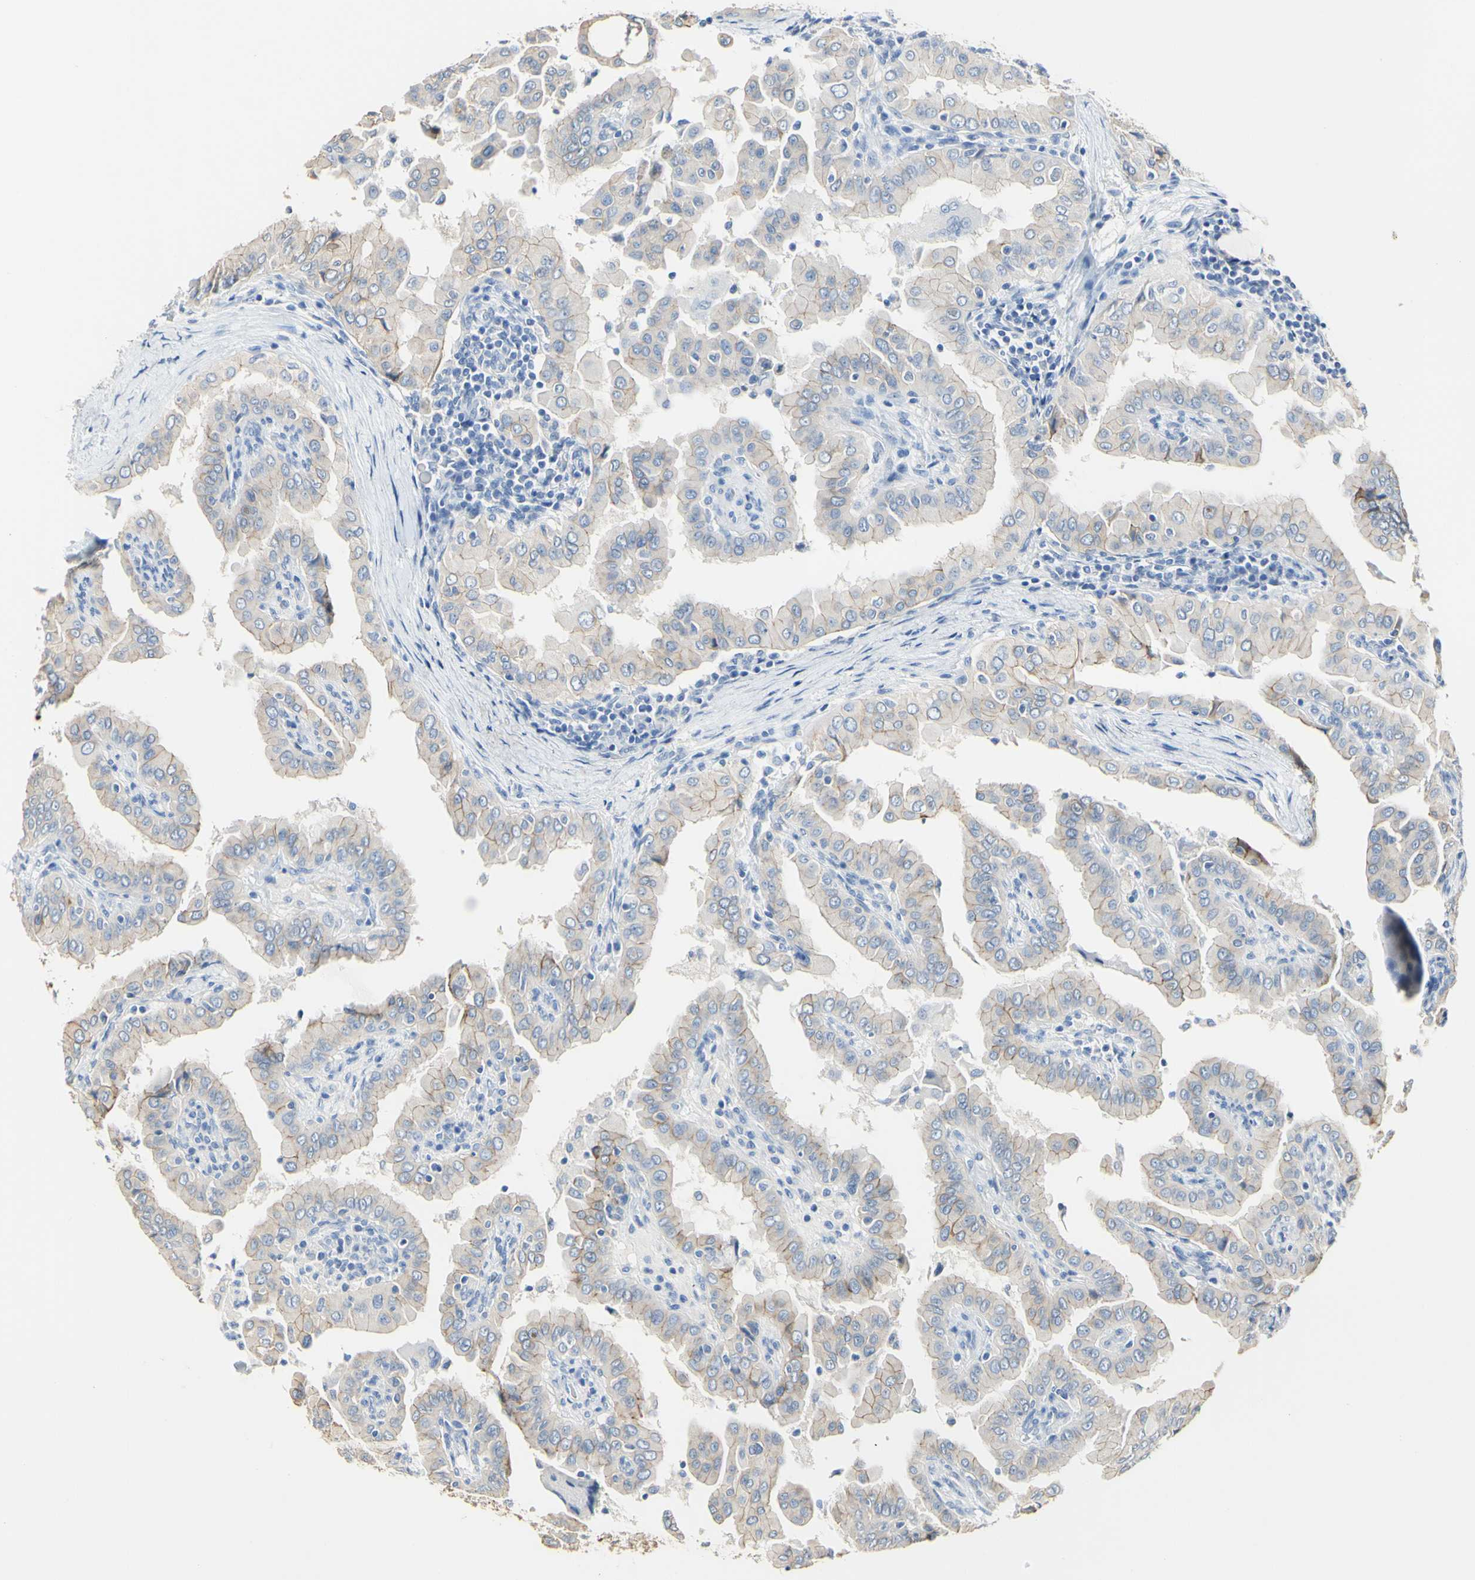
{"staining": {"intensity": "moderate", "quantity": "25%-75%", "location": "cytoplasmic/membranous"}, "tissue": "thyroid cancer", "cell_type": "Tumor cells", "image_type": "cancer", "snomed": [{"axis": "morphology", "description": "Papillary adenocarcinoma, NOS"}, {"axis": "topography", "description": "Thyroid gland"}], "caption": "Thyroid papillary adenocarcinoma was stained to show a protein in brown. There is medium levels of moderate cytoplasmic/membranous positivity in approximately 25%-75% of tumor cells.", "gene": "DSC2", "patient": {"sex": "male", "age": 33}}